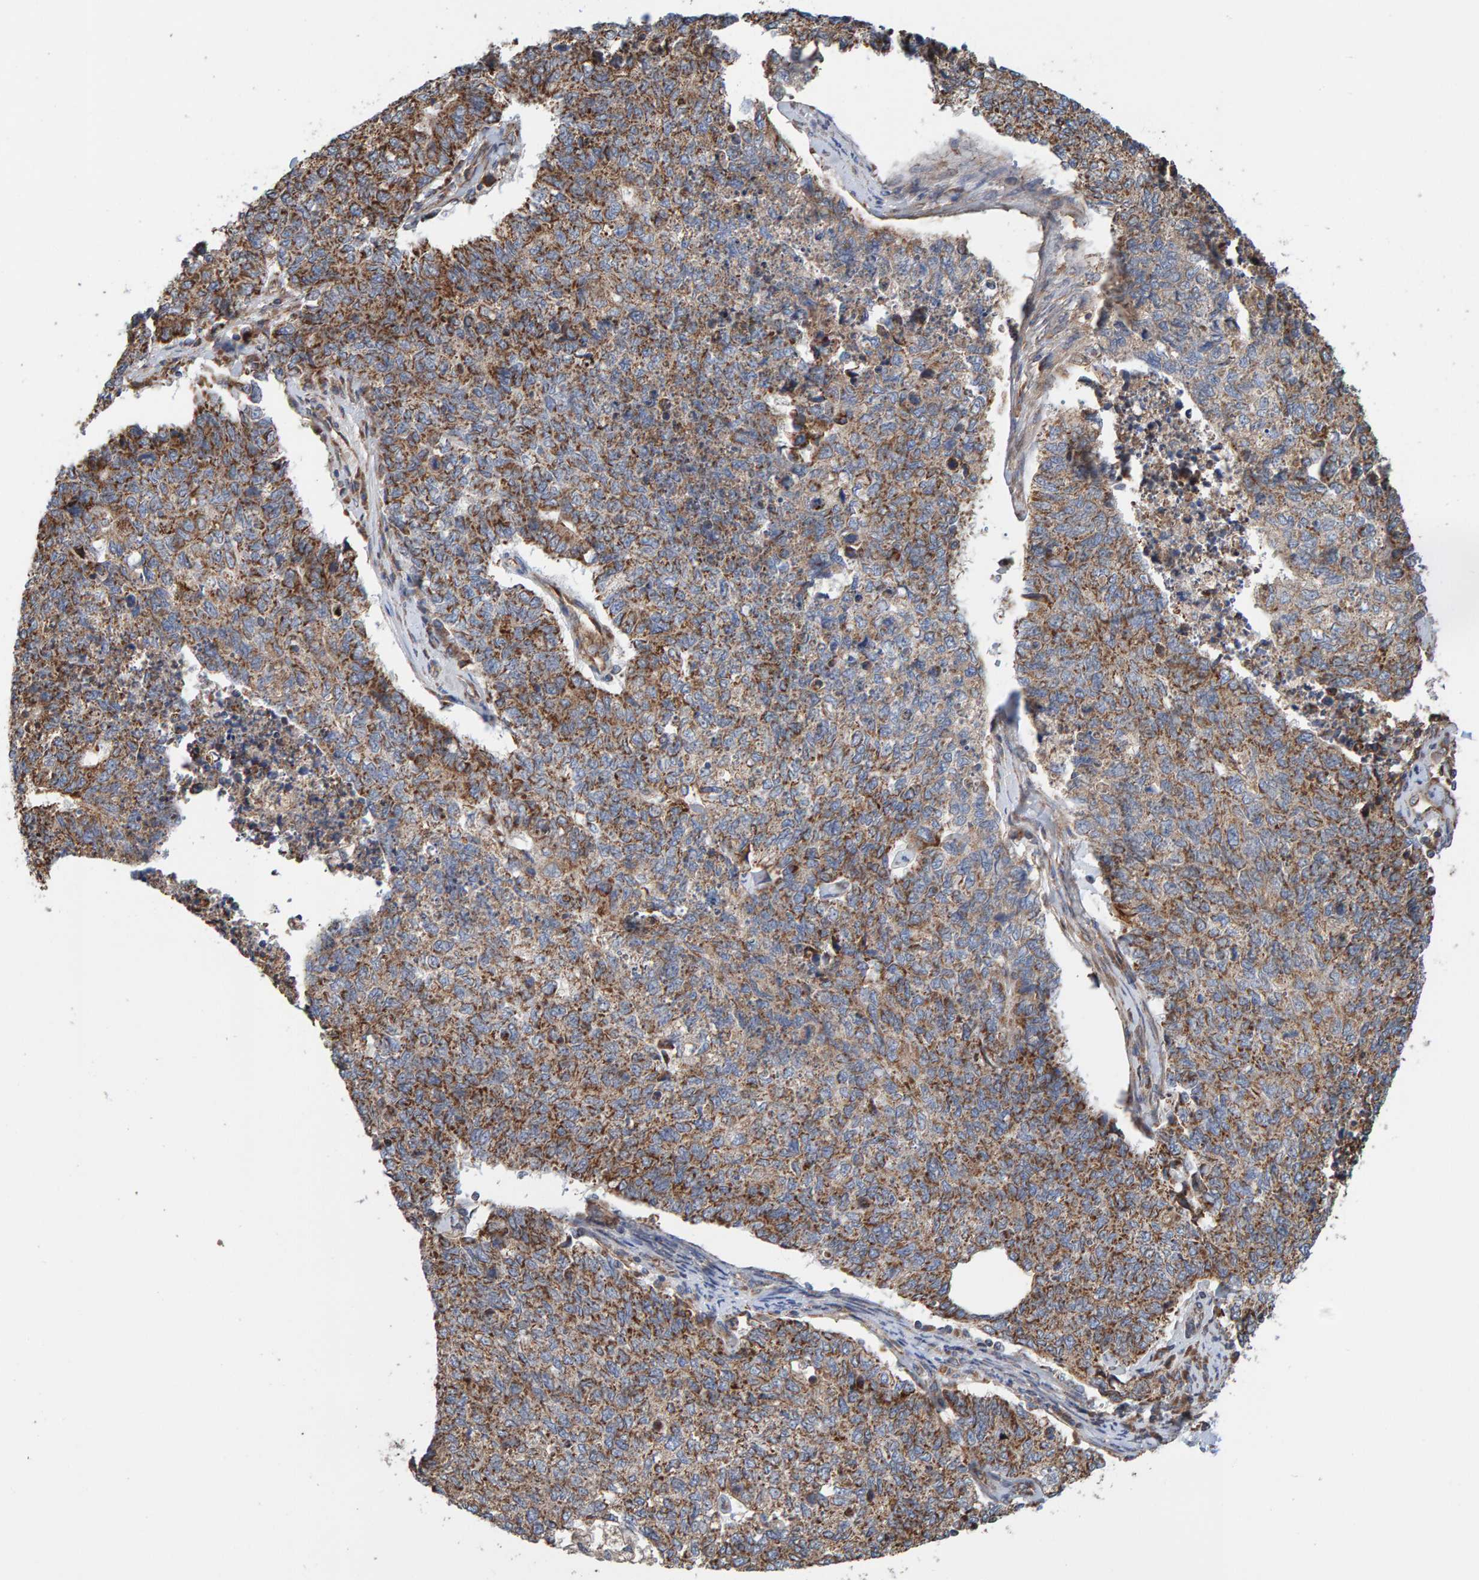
{"staining": {"intensity": "strong", "quantity": ">75%", "location": "cytoplasmic/membranous"}, "tissue": "cervical cancer", "cell_type": "Tumor cells", "image_type": "cancer", "snomed": [{"axis": "morphology", "description": "Squamous cell carcinoma, NOS"}, {"axis": "topography", "description": "Cervix"}], "caption": "DAB (3,3'-diaminobenzidine) immunohistochemical staining of human cervical cancer (squamous cell carcinoma) exhibits strong cytoplasmic/membranous protein positivity in about >75% of tumor cells.", "gene": "MRPL45", "patient": {"sex": "female", "age": 63}}